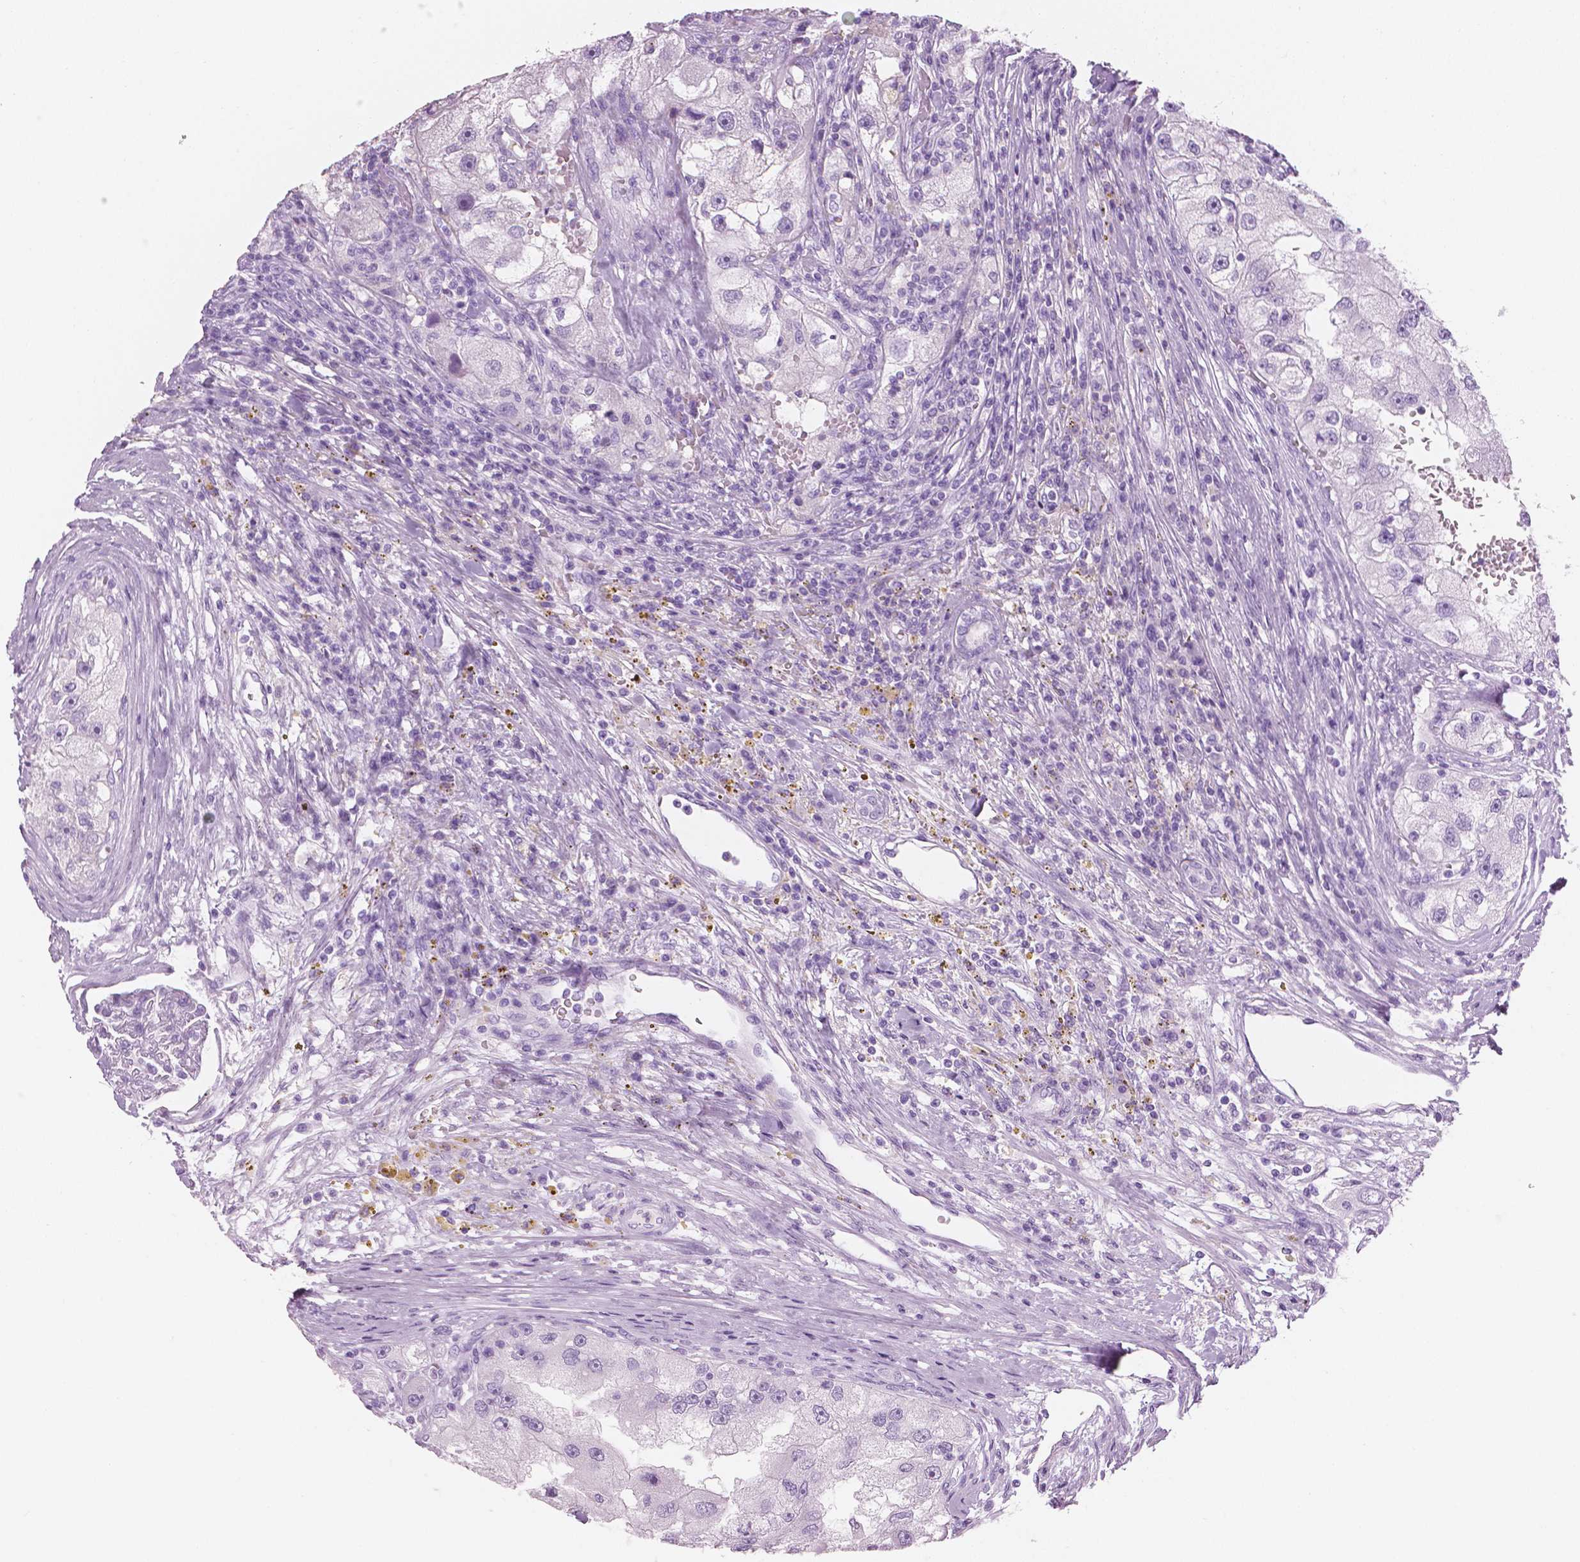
{"staining": {"intensity": "negative", "quantity": "none", "location": "none"}, "tissue": "renal cancer", "cell_type": "Tumor cells", "image_type": "cancer", "snomed": [{"axis": "morphology", "description": "Adenocarcinoma, NOS"}, {"axis": "topography", "description": "Kidney"}], "caption": "An immunohistochemistry photomicrograph of renal cancer (adenocarcinoma) is shown. There is no staining in tumor cells of renal cancer (adenocarcinoma).", "gene": "PLIN4", "patient": {"sex": "male", "age": 63}}